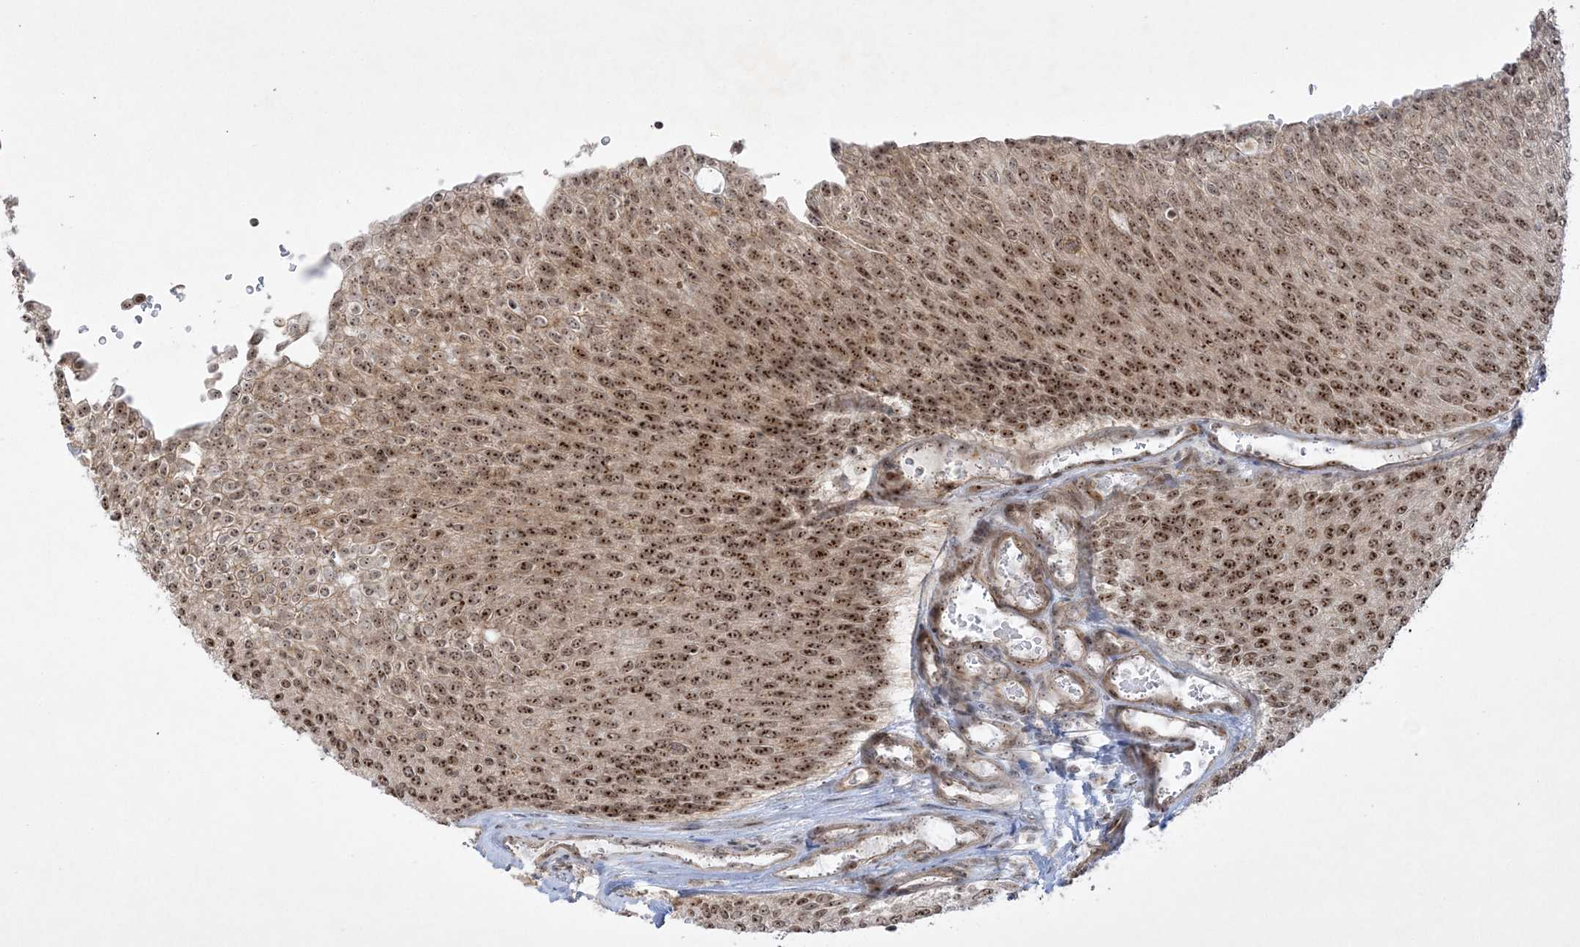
{"staining": {"intensity": "moderate", "quantity": ">75%", "location": "cytoplasmic/membranous,nuclear"}, "tissue": "urothelial cancer", "cell_type": "Tumor cells", "image_type": "cancer", "snomed": [{"axis": "morphology", "description": "Urothelial carcinoma, Low grade"}, {"axis": "topography", "description": "Urinary bladder"}], "caption": "DAB (3,3'-diaminobenzidine) immunohistochemical staining of low-grade urothelial carcinoma shows moderate cytoplasmic/membranous and nuclear protein expression in about >75% of tumor cells.", "gene": "NPM3", "patient": {"sex": "female", "age": 79}}